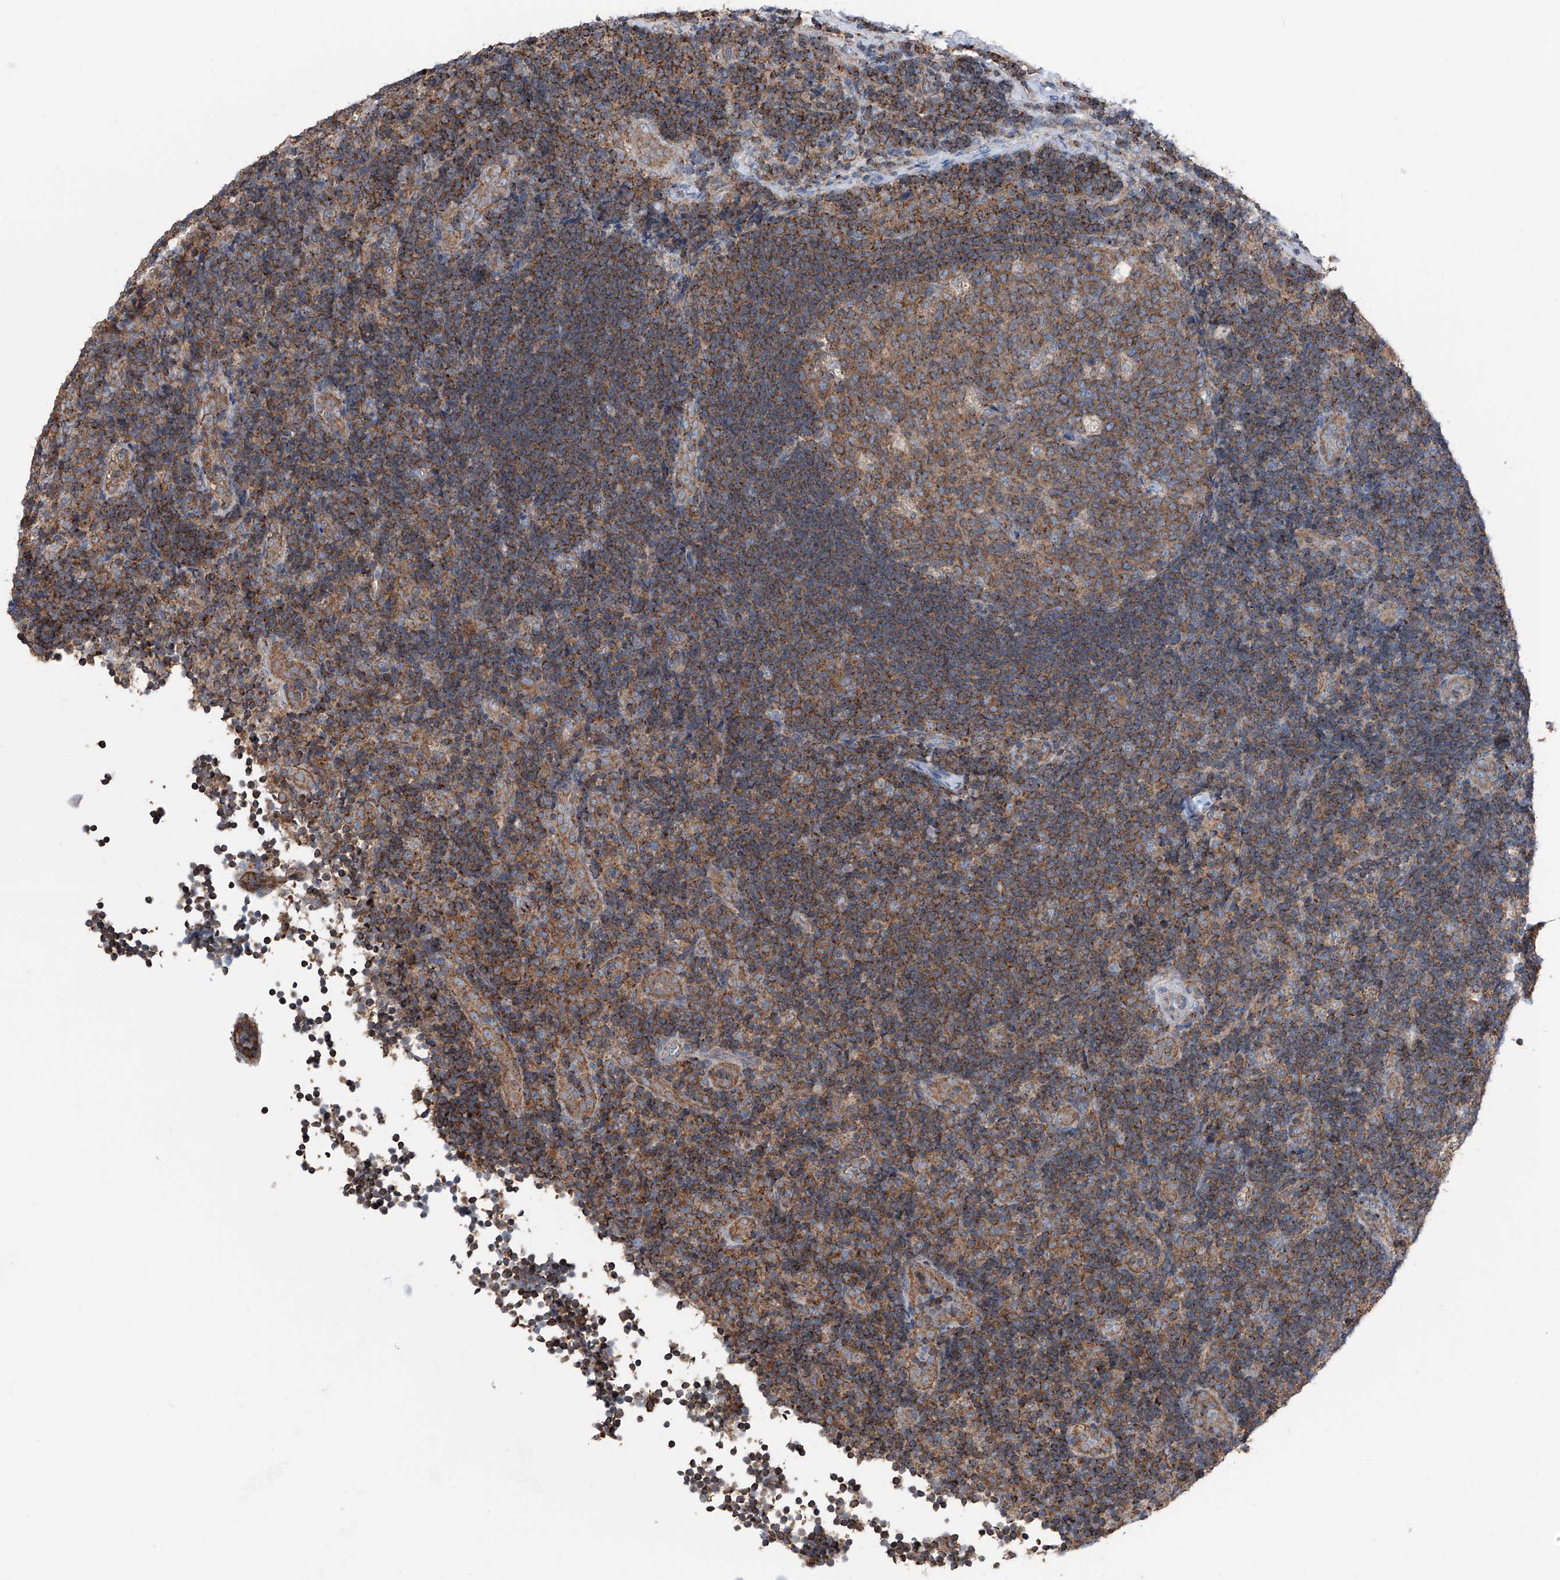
{"staining": {"intensity": "moderate", "quantity": ">75%", "location": "cytoplasmic/membranous"}, "tissue": "lymph node", "cell_type": "Germinal center cells", "image_type": "normal", "snomed": [{"axis": "morphology", "description": "Normal tissue, NOS"}, {"axis": "topography", "description": "Lymph node"}], "caption": "Immunohistochemistry (DAB) staining of unremarkable human lymph node demonstrates moderate cytoplasmic/membranous protein positivity in about >75% of germinal center cells. (DAB (3,3'-diaminobenzidine) IHC, brown staining for protein, blue staining for nuclei).", "gene": "GPR142", "patient": {"sex": "female", "age": 22}}